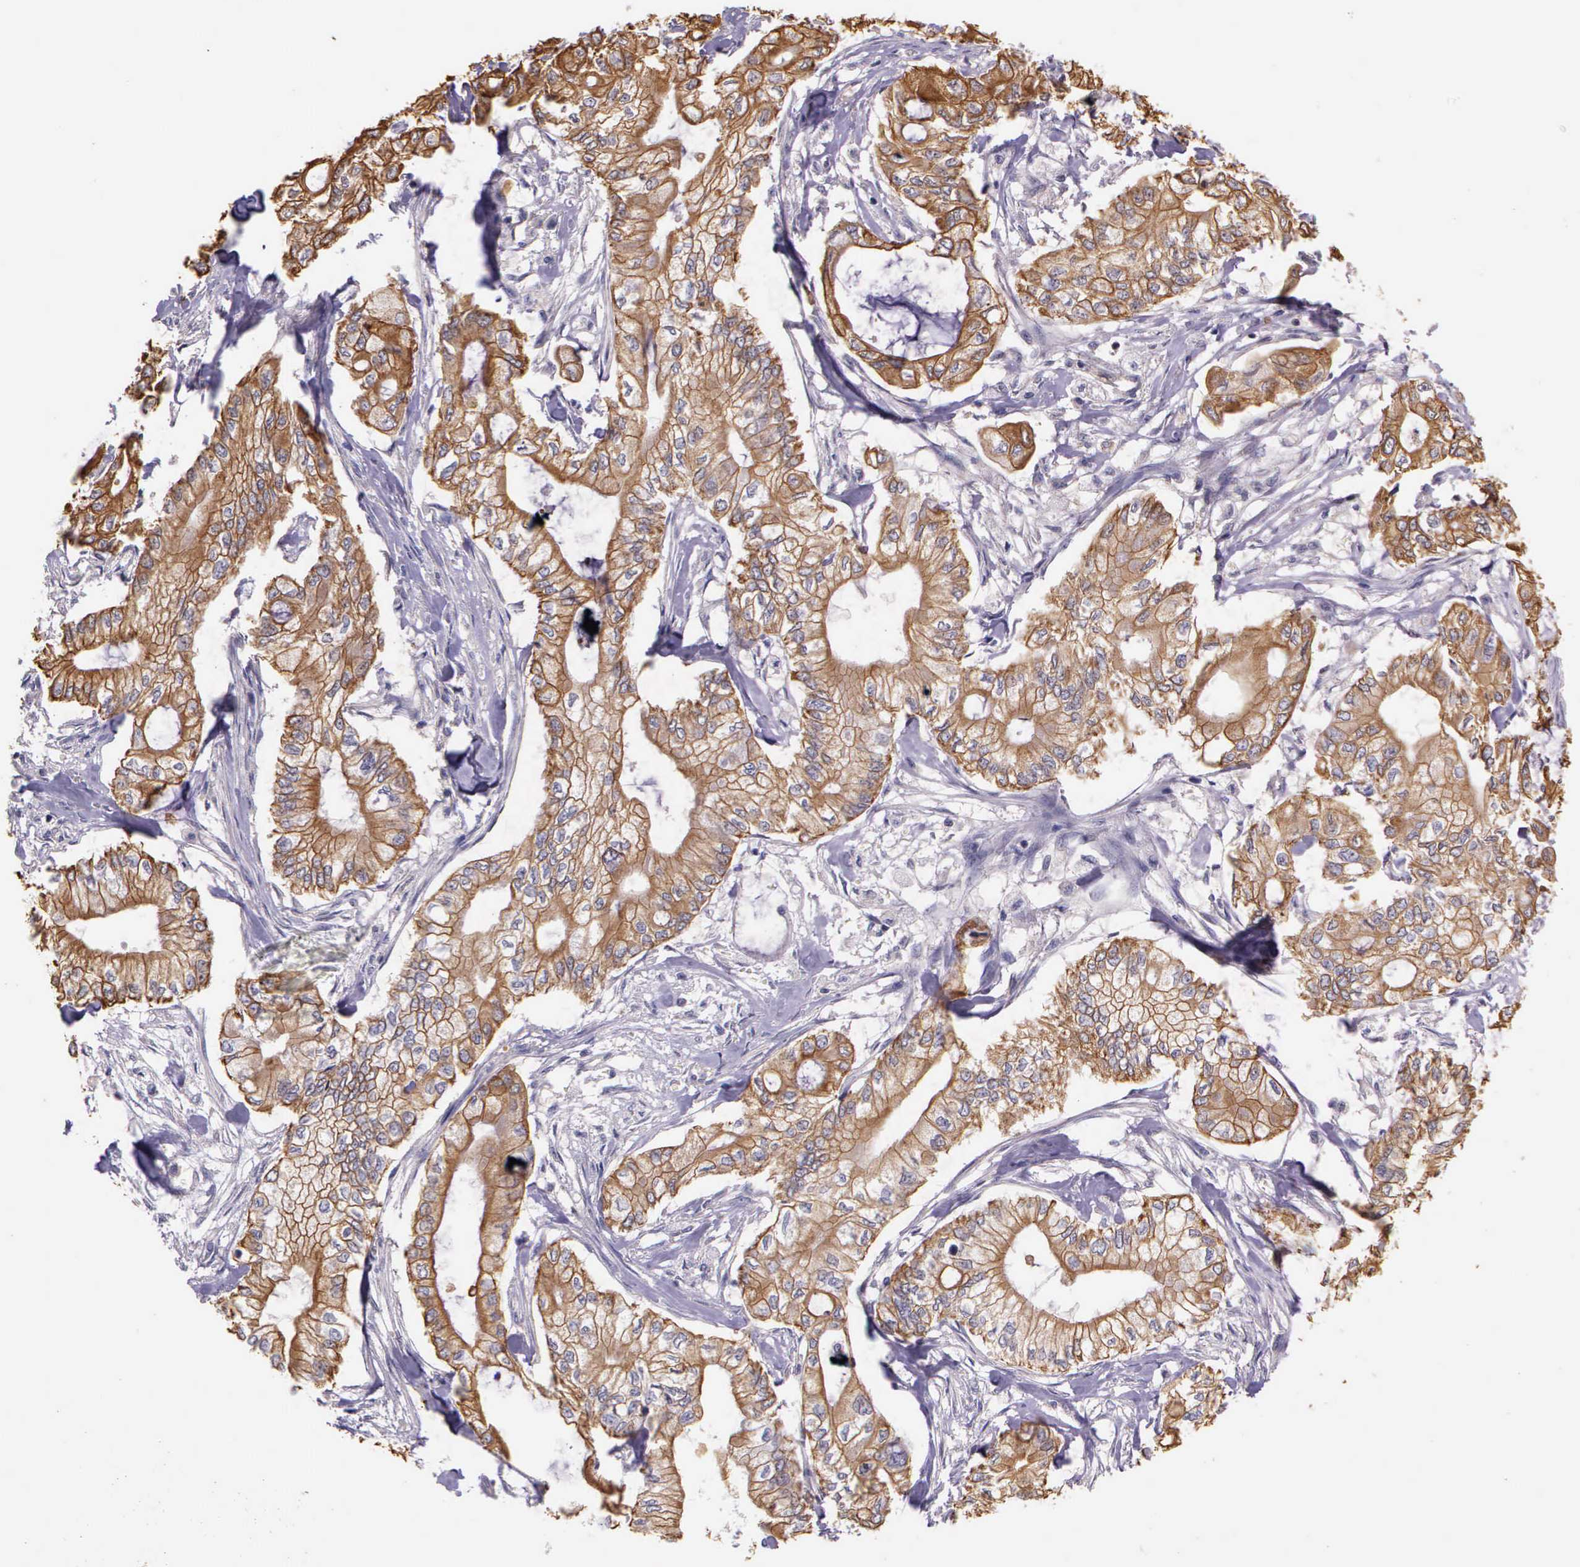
{"staining": {"intensity": "weak", "quantity": ">75%", "location": "cytoplasmic/membranous"}, "tissue": "pancreatic cancer", "cell_type": "Tumor cells", "image_type": "cancer", "snomed": [{"axis": "morphology", "description": "Adenocarcinoma, NOS"}, {"axis": "topography", "description": "Pancreas"}], "caption": "Pancreatic cancer stained with a brown dye displays weak cytoplasmic/membranous positive staining in about >75% of tumor cells.", "gene": "IGBP1", "patient": {"sex": "male", "age": 79}}